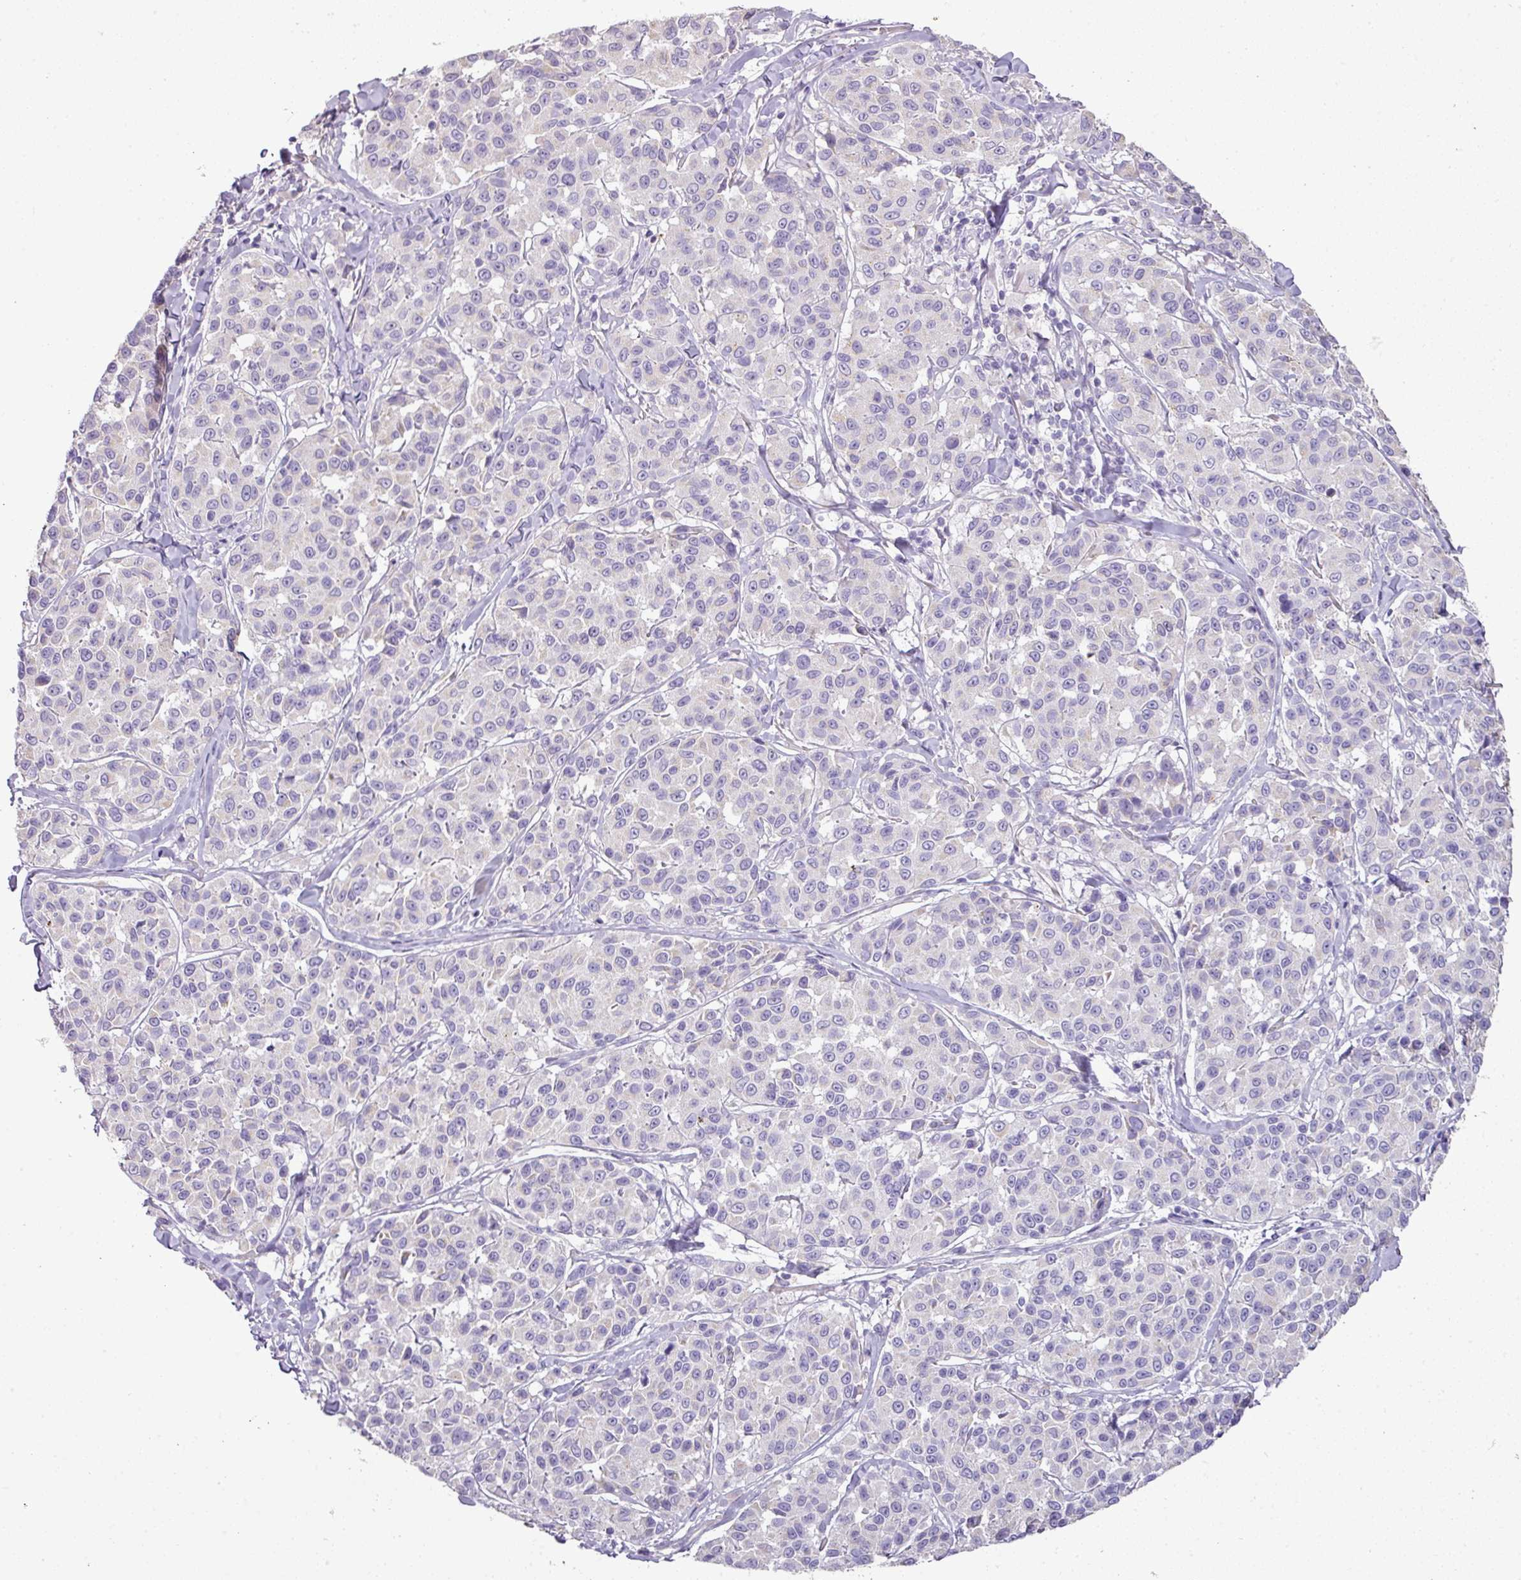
{"staining": {"intensity": "negative", "quantity": "none", "location": "none"}, "tissue": "melanoma", "cell_type": "Tumor cells", "image_type": "cancer", "snomed": [{"axis": "morphology", "description": "Malignant melanoma, NOS"}, {"axis": "topography", "description": "Skin"}], "caption": "IHC histopathology image of neoplastic tissue: malignant melanoma stained with DAB (3,3'-diaminobenzidine) reveals no significant protein expression in tumor cells. (Brightfield microscopy of DAB (3,3'-diaminobenzidine) immunohistochemistry (IHC) at high magnification).", "gene": "BRINP2", "patient": {"sex": "female", "age": 66}}